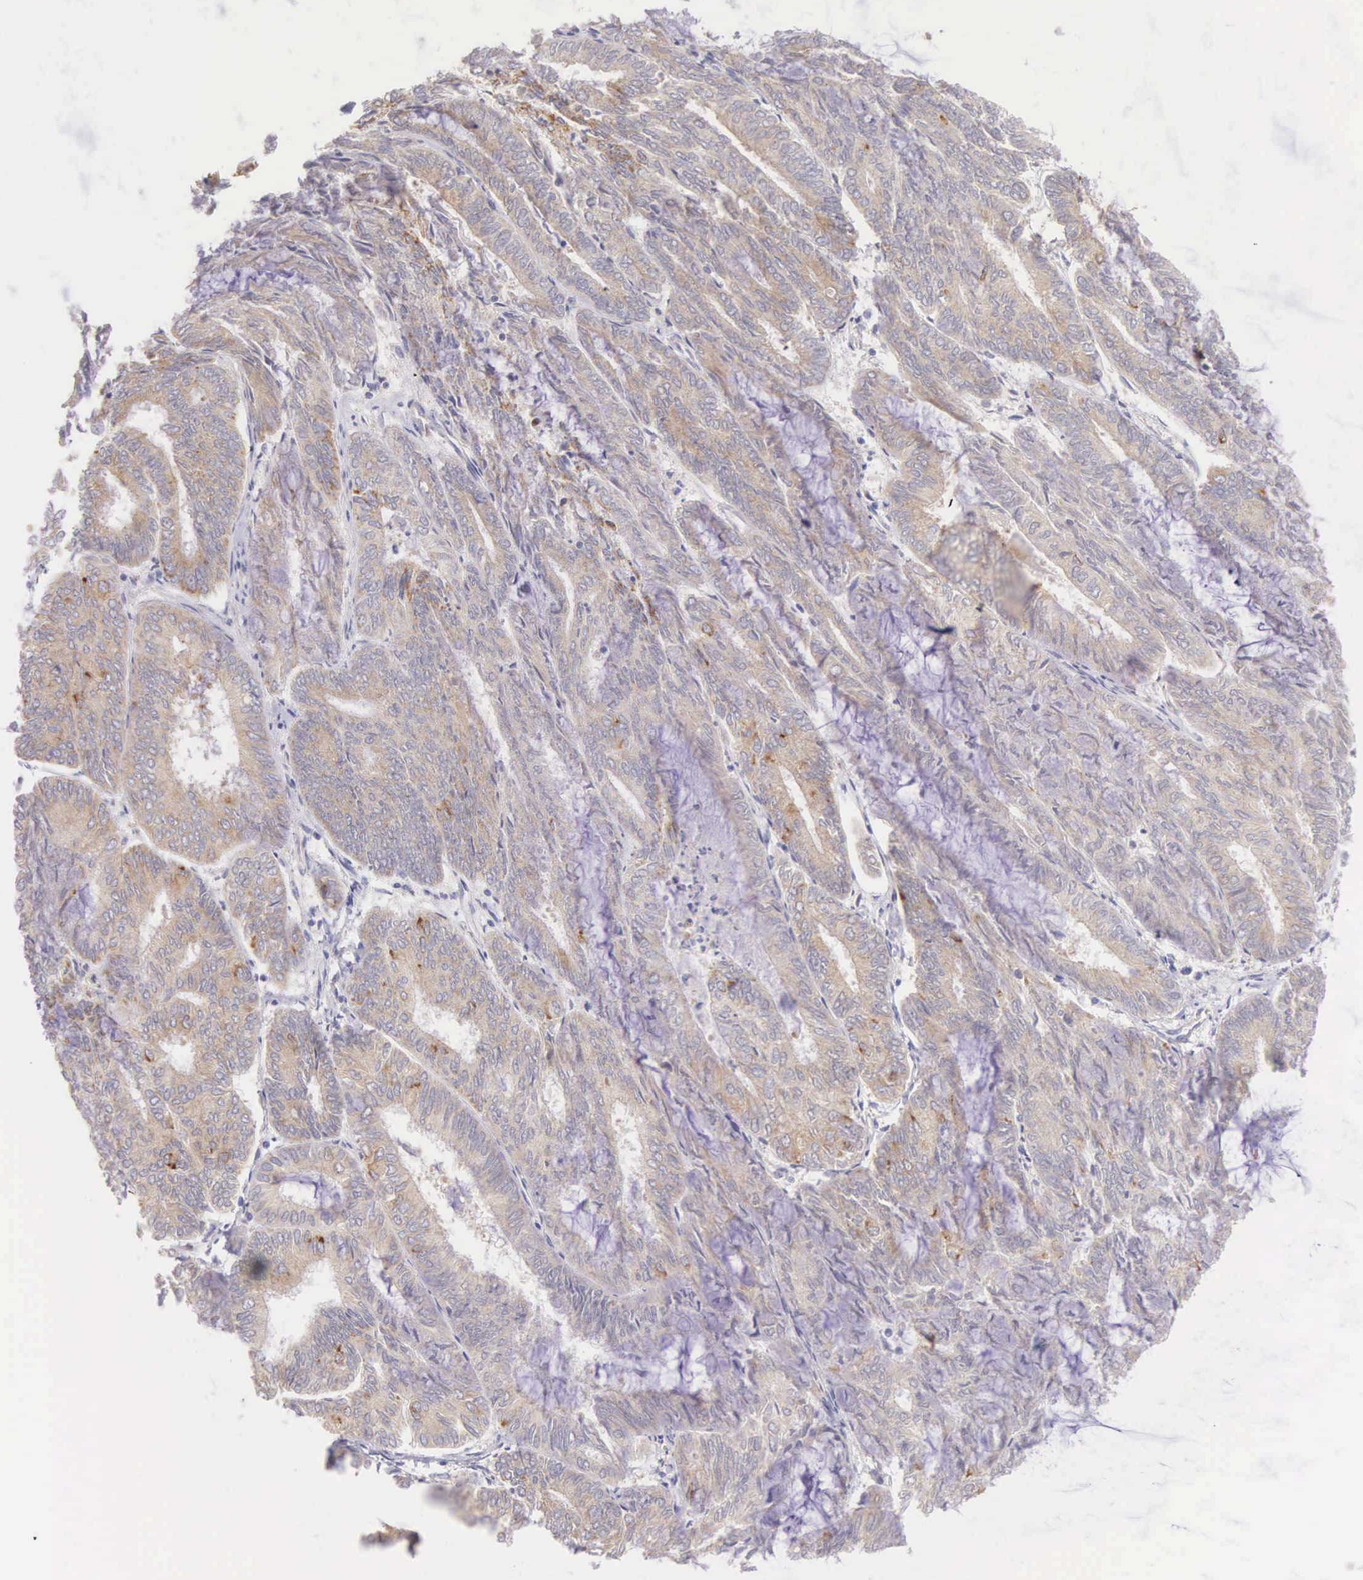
{"staining": {"intensity": "weak", "quantity": "25%-75%", "location": "cytoplasmic/membranous"}, "tissue": "endometrial cancer", "cell_type": "Tumor cells", "image_type": "cancer", "snomed": [{"axis": "morphology", "description": "Adenocarcinoma, NOS"}, {"axis": "topography", "description": "Endometrium"}], "caption": "Endometrial cancer stained for a protein (brown) reveals weak cytoplasmic/membranous positive expression in about 25%-75% of tumor cells.", "gene": "NSDHL", "patient": {"sex": "female", "age": 59}}